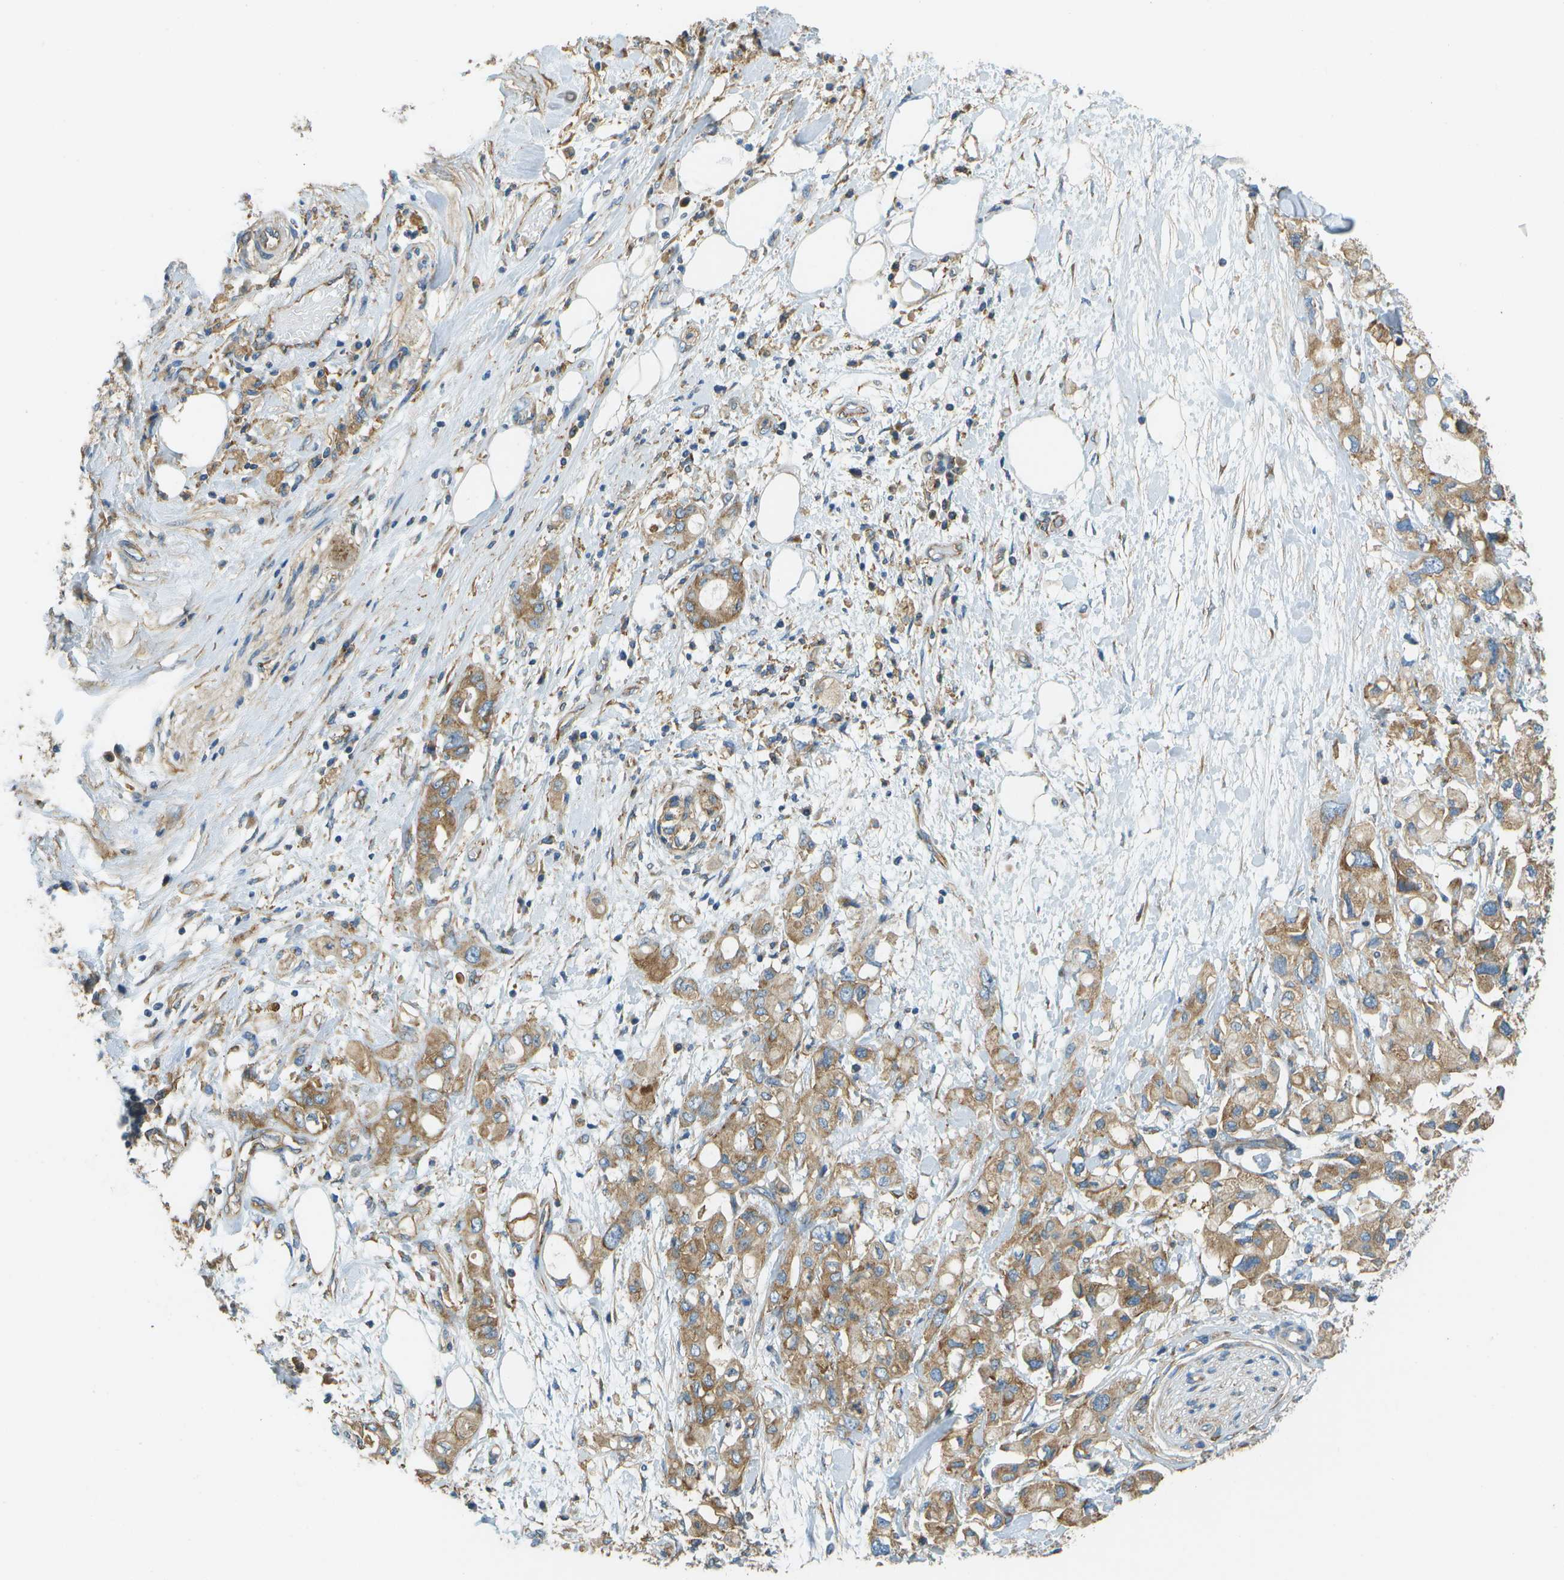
{"staining": {"intensity": "moderate", "quantity": ">75%", "location": "cytoplasmic/membranous"}, "tissue": "pancreatic cancer", "cell_type": "Tumor cells", "image_type": "cancer", "snomed": [{"axis": "morphology", "description": "Adenocarcinoma, NOS"}, {"axis": "topography", "description": "Pancreas"}], "caption": "The histopathology image shows staining of adenocarcinoma (pancreatic), revealing moderate cytoplasmic/membranous protein positivity (brown color) within tumor cells. (Stains: DAB (3,3'-diaminobenzidine) in brown, nuclei in blue, Microscopy: brightfield microscopy at high magnification).", "gene": "CLTC", "patient": {"sex": "female", "age": 56}}